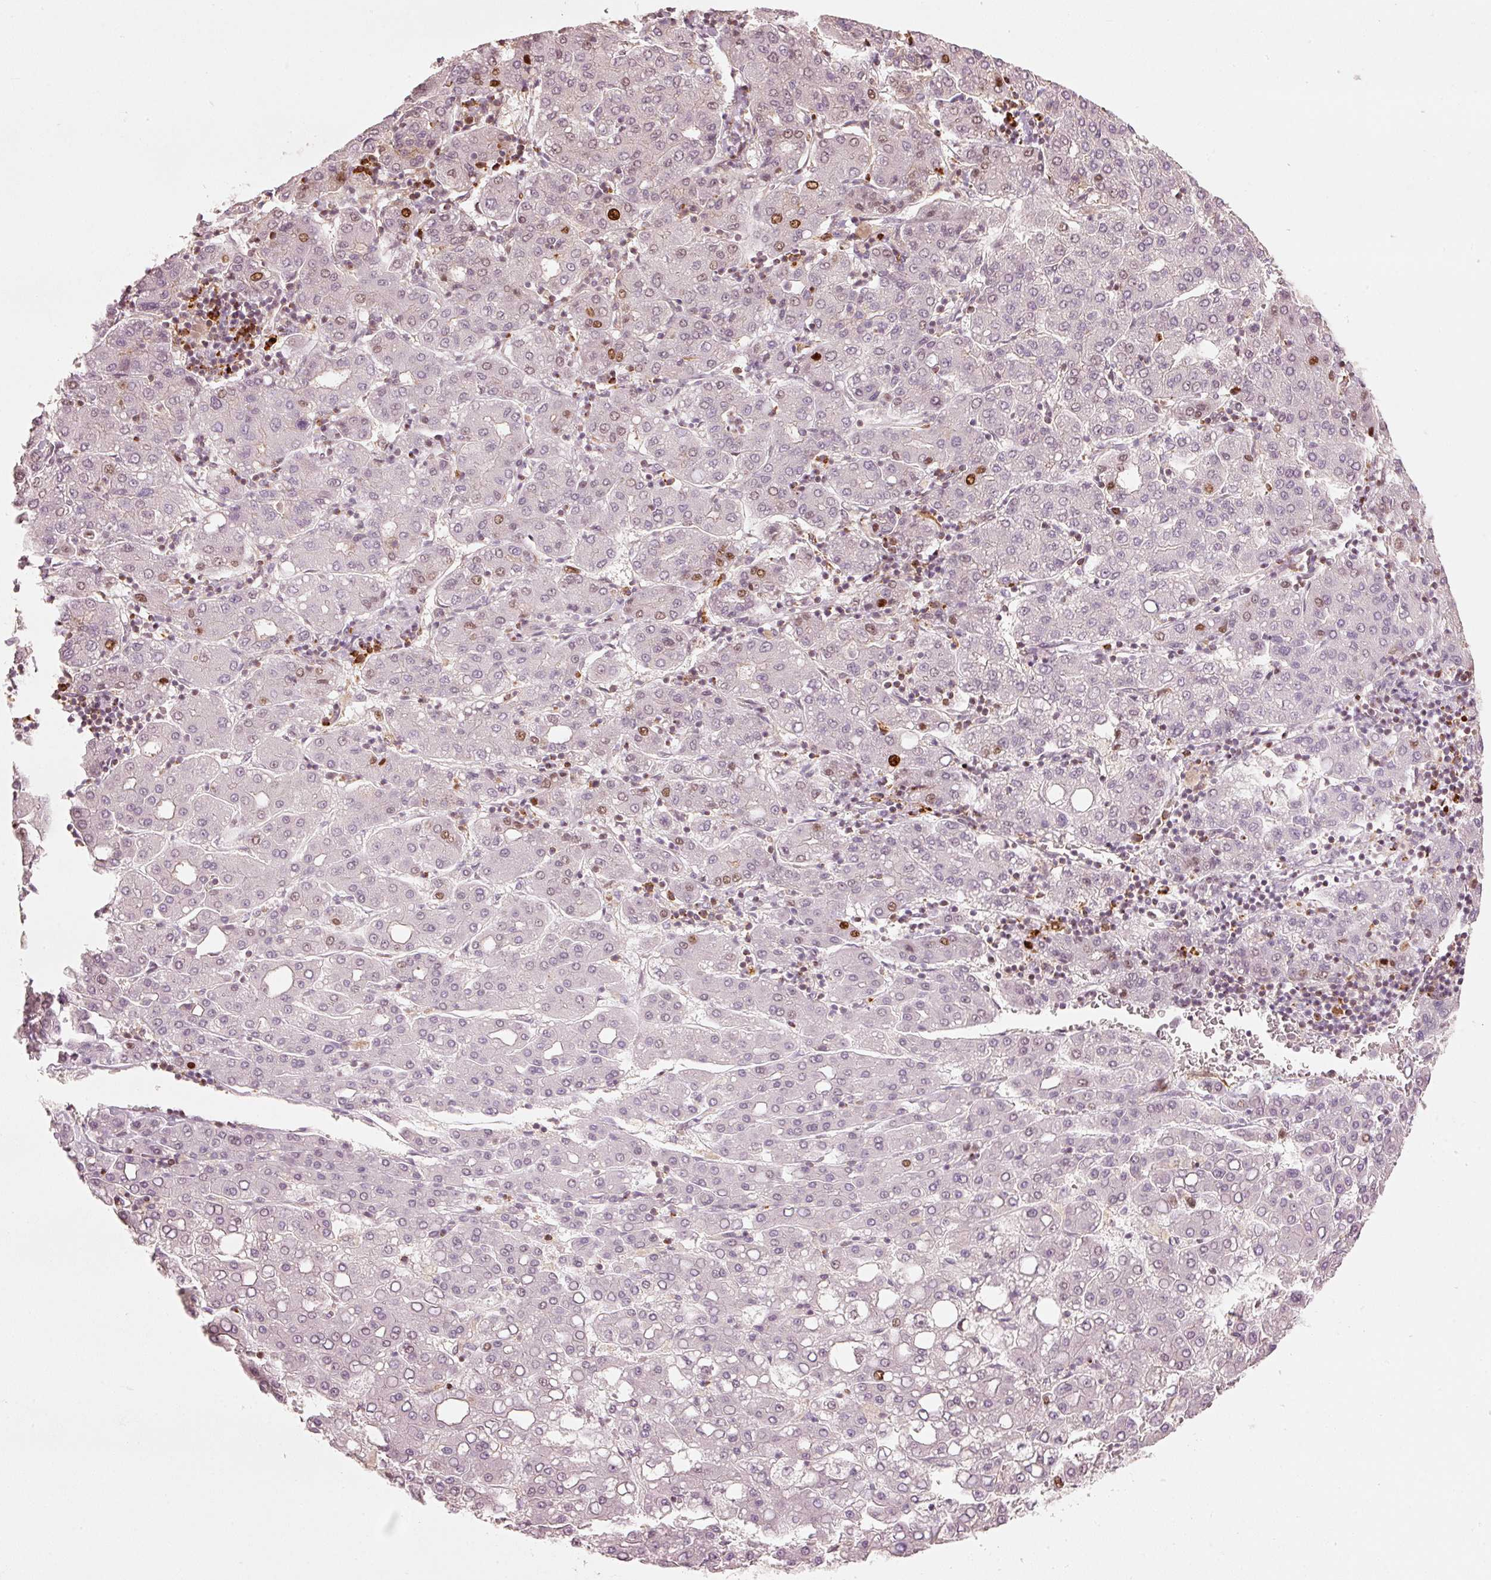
{"staining": {"intensity": "moderate", "quantity": "<25%", "location": "nuclear"}, "tissue": "liver cancer", "cell_type": "Tumor cells", "image_type": "cancer", "snomed": [{"axis": "morphology", "description": "Carcinoma, Hepatocellular, NOS"}, {"axis": "topography", "description": "Liver"}], "caption": "Tumor cells demonstrate moderate nuclear staining in approximately <25% of cells in liver cancer.", "gene": "TREX2", "patient": {"sex": "male", "age": 65}}